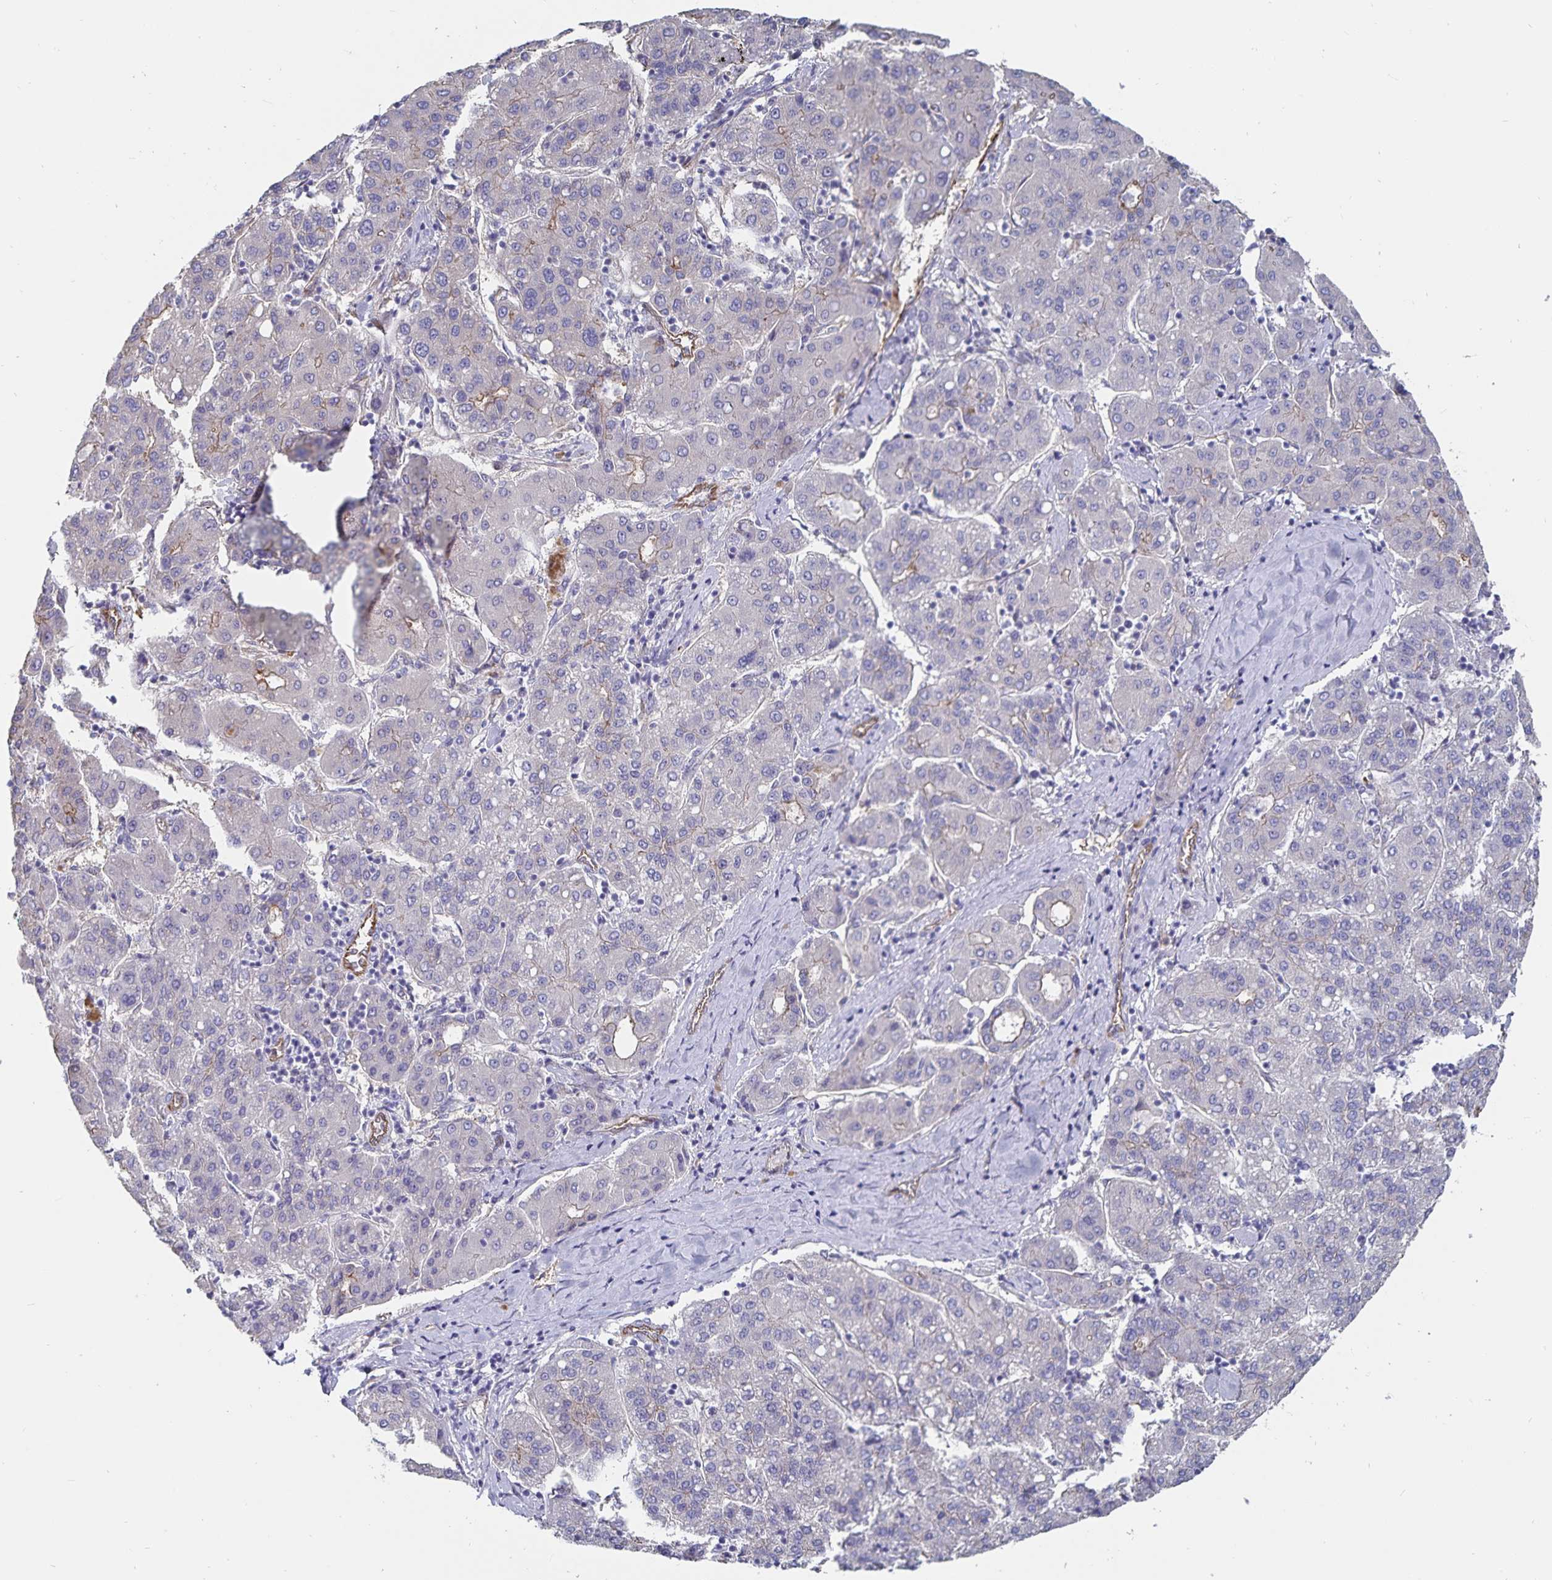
{"staining": {"intensity": "negative", "quantity": "none", "location": "none"}, "tissue": "liver cancer", "cell_type": "Tumor cells", "image_type": "cancer", "snomed": [{"axis": "morphology", "description": "Carcinoma, Hepatocellular, NOS"}, {"axis": "topography", "description": "Liver"}], "caption": "The micrograph exhibits no staining of tumor cells in liver hepatocellular carcinoma.", "gene": "SSTR1", "patient": {"sex": "male", "age": 65}}